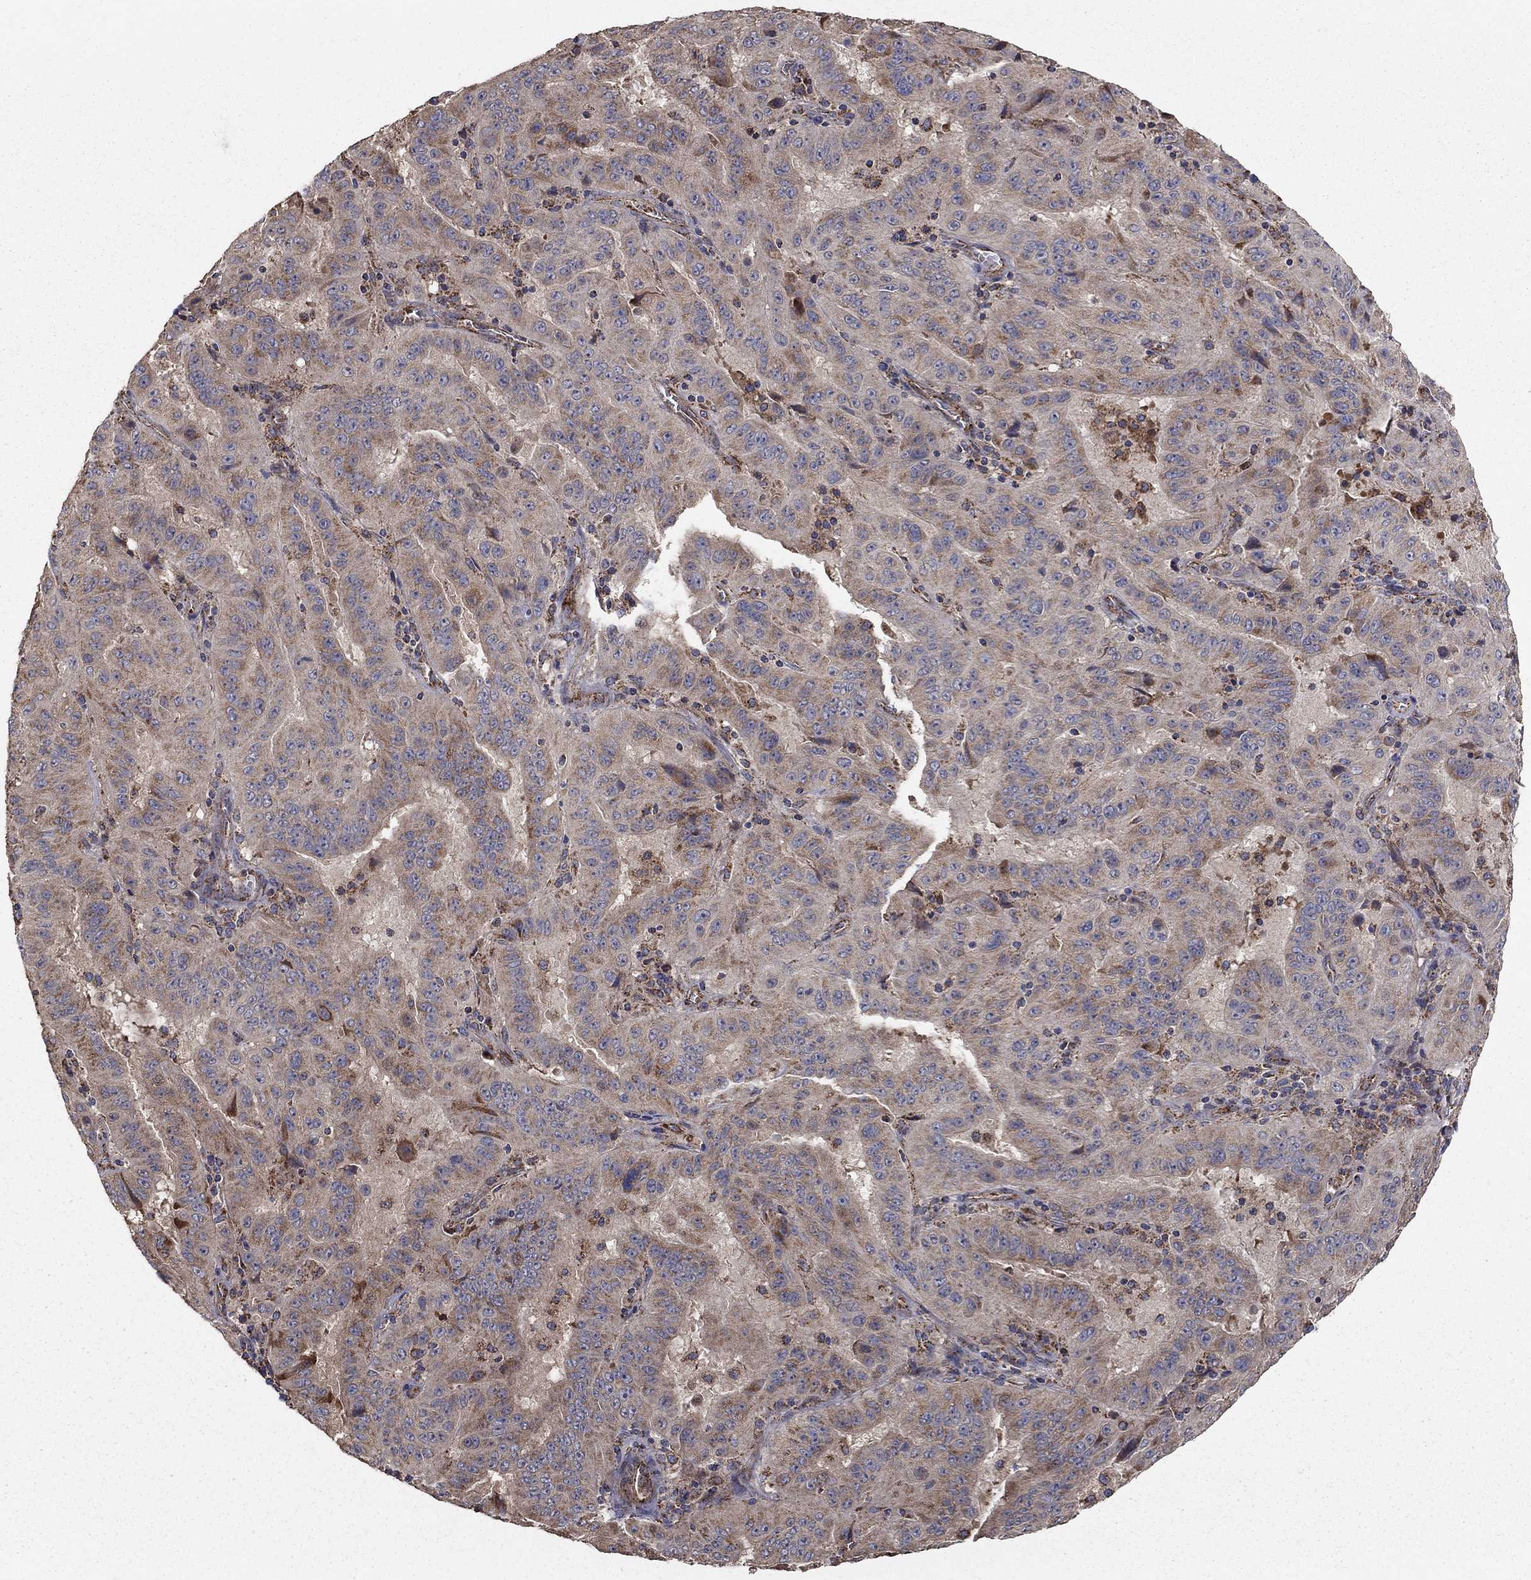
{"staining": {"intensity": "weak", "quantity": ">75%", "location": "cytoplasmic/membranous"}, "tissue": "pancreatic cancer", "cell_type": "Tumor cells", "image_type": "cancer", "snomed": [{"axis": "morphology", "description": "Adenocarcinoma, NOS"}, {"axis": "topography", "description": "Pancreas"}], "caption": "The image exhibits immunohistochemical staining of adenocarcinoma (pancreatic). There is weak cytoplasmic/membranous staining is seen in about >75% of tumor cells.", "gene": "NDUFS8", "patient": {"sex": "male", "age": 63}}